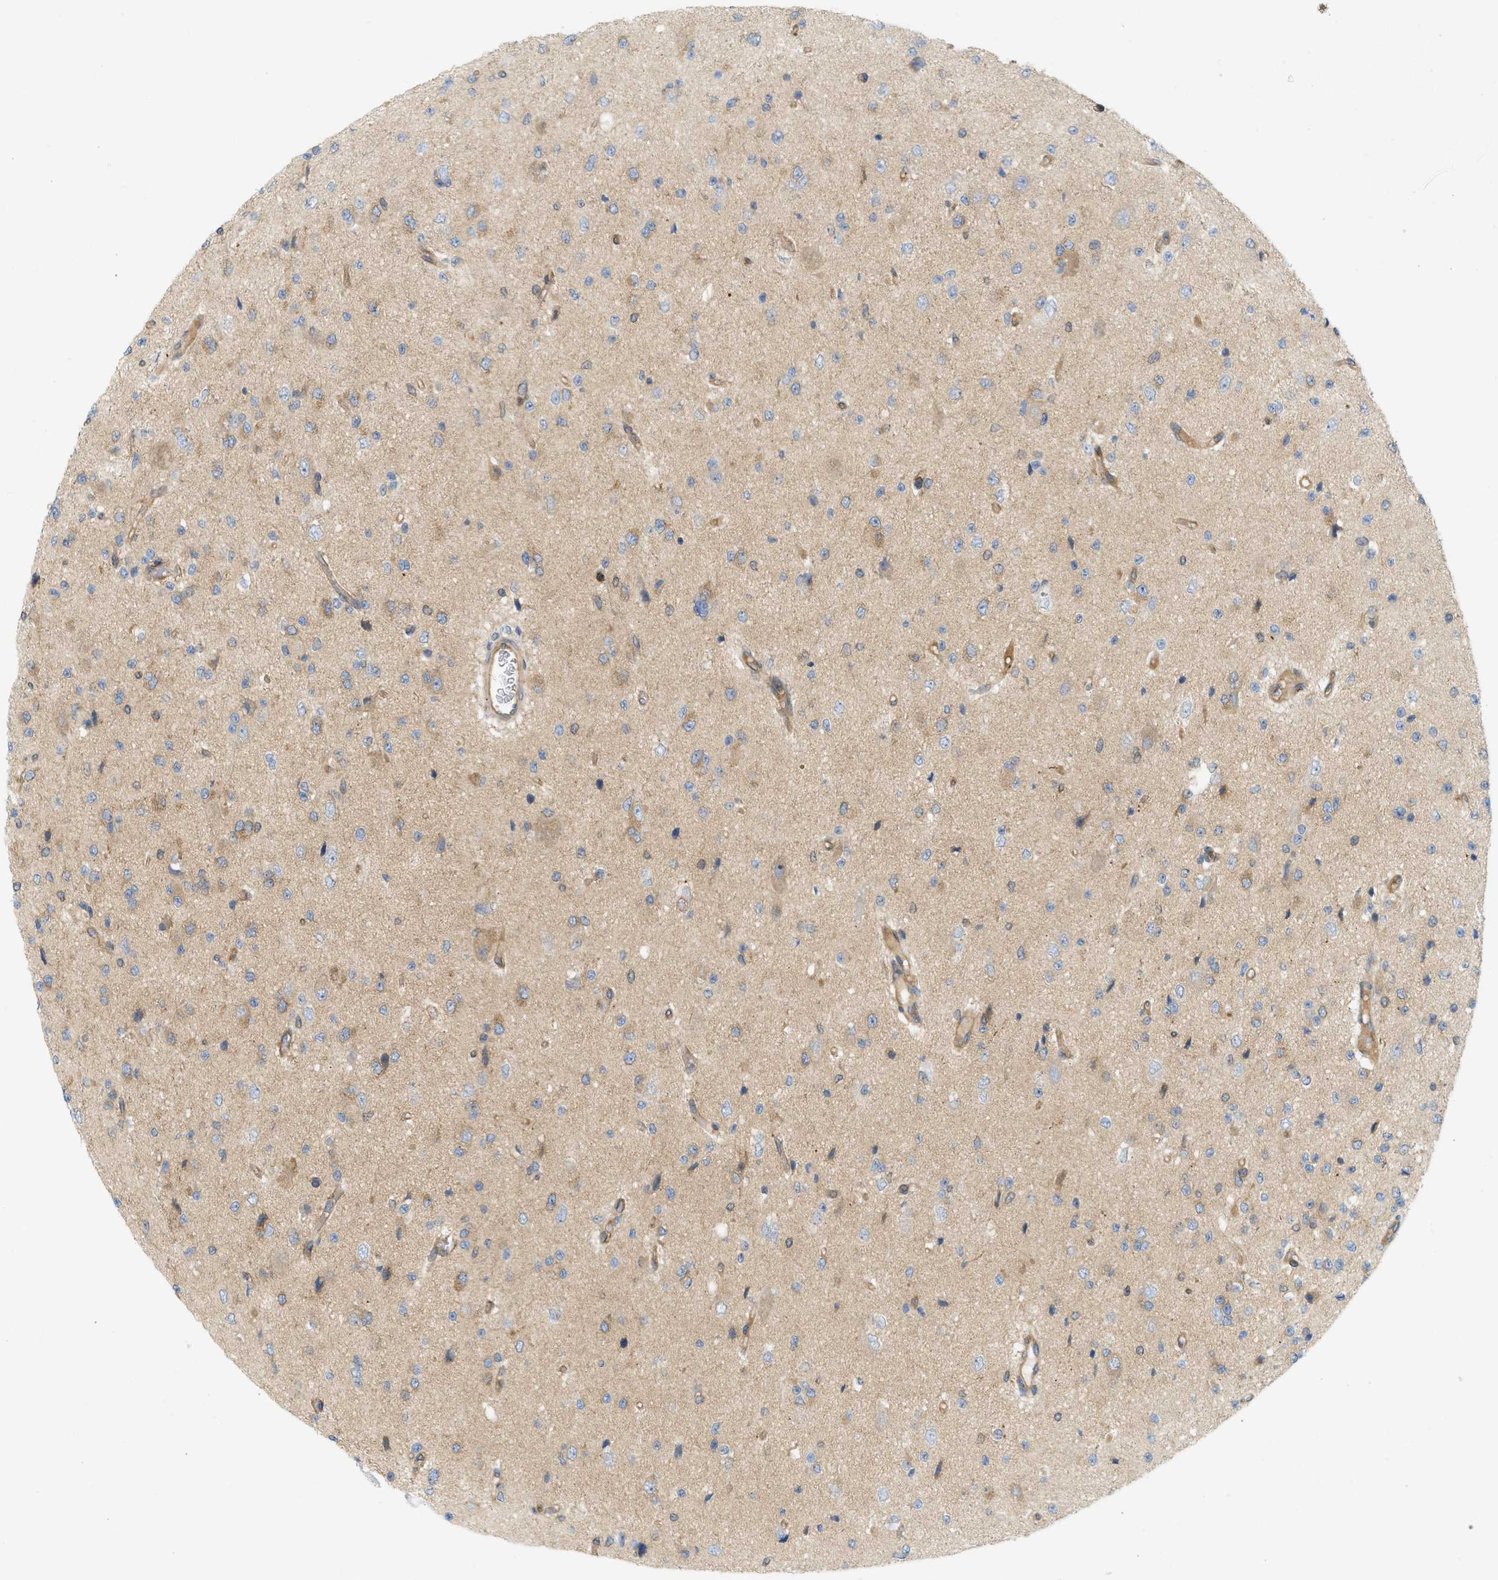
{"staining": {"intensity": "weak", "quantity": ">75%", "location": "cytoplasmic/membranous"}, "tissue": "glioma", "cell_type": "Tumor cells", "image_type": "cancer", "snomed": [{"axis": "morphology", "description": "Glioma, malignant, High grade"}, {"axis": "topography", "description": "pancreas cauda"}], "caption": "Human glioma stained with a brown dye demonstrates weak cytoplasmic/membranous positive positivity in about >75% of tumor cells.", "gene": "STRN", "patient": {"sex": "male", "age": 60}}